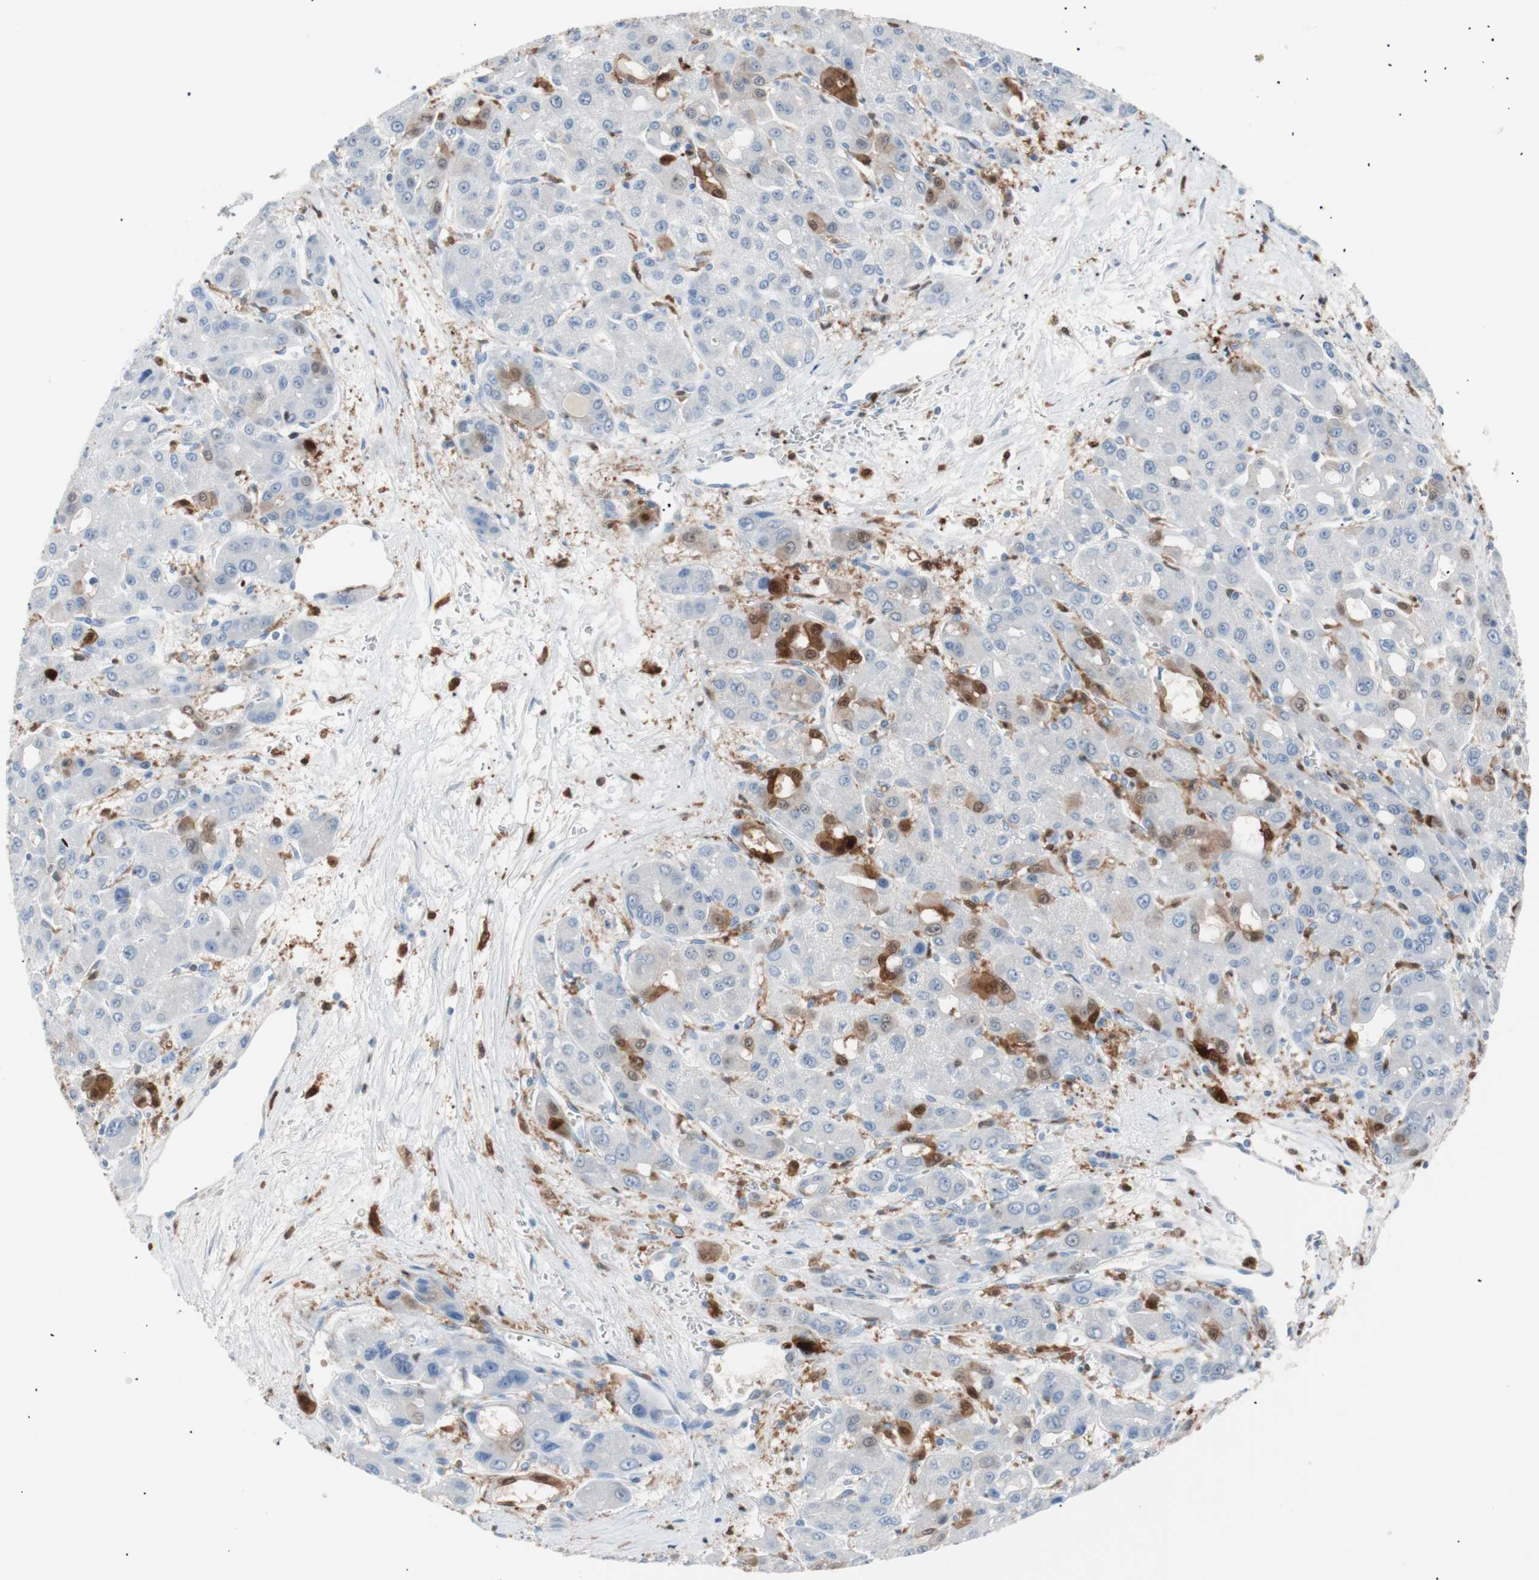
{"staining": {"intensity": "negative", "quantity": "none", "location": "none"}, "tissue": "liver cancer", "cell_type": "Tumor cells", "image_type": "cancer", "snomed": [{"axis": "morphology", "description": "Carcinoma, Hepatocellular, NOS"}, {"axis": "topography", "description": "Liver"}], "caption": "An immunohistochemistry histopathology image of liver hepatocellular carcinoma is shown. There is no staining in tumor cells of liver hepatocellular carcinoma.", "gene": "IL18", "patient": {"sex": "male", "age": 55}}